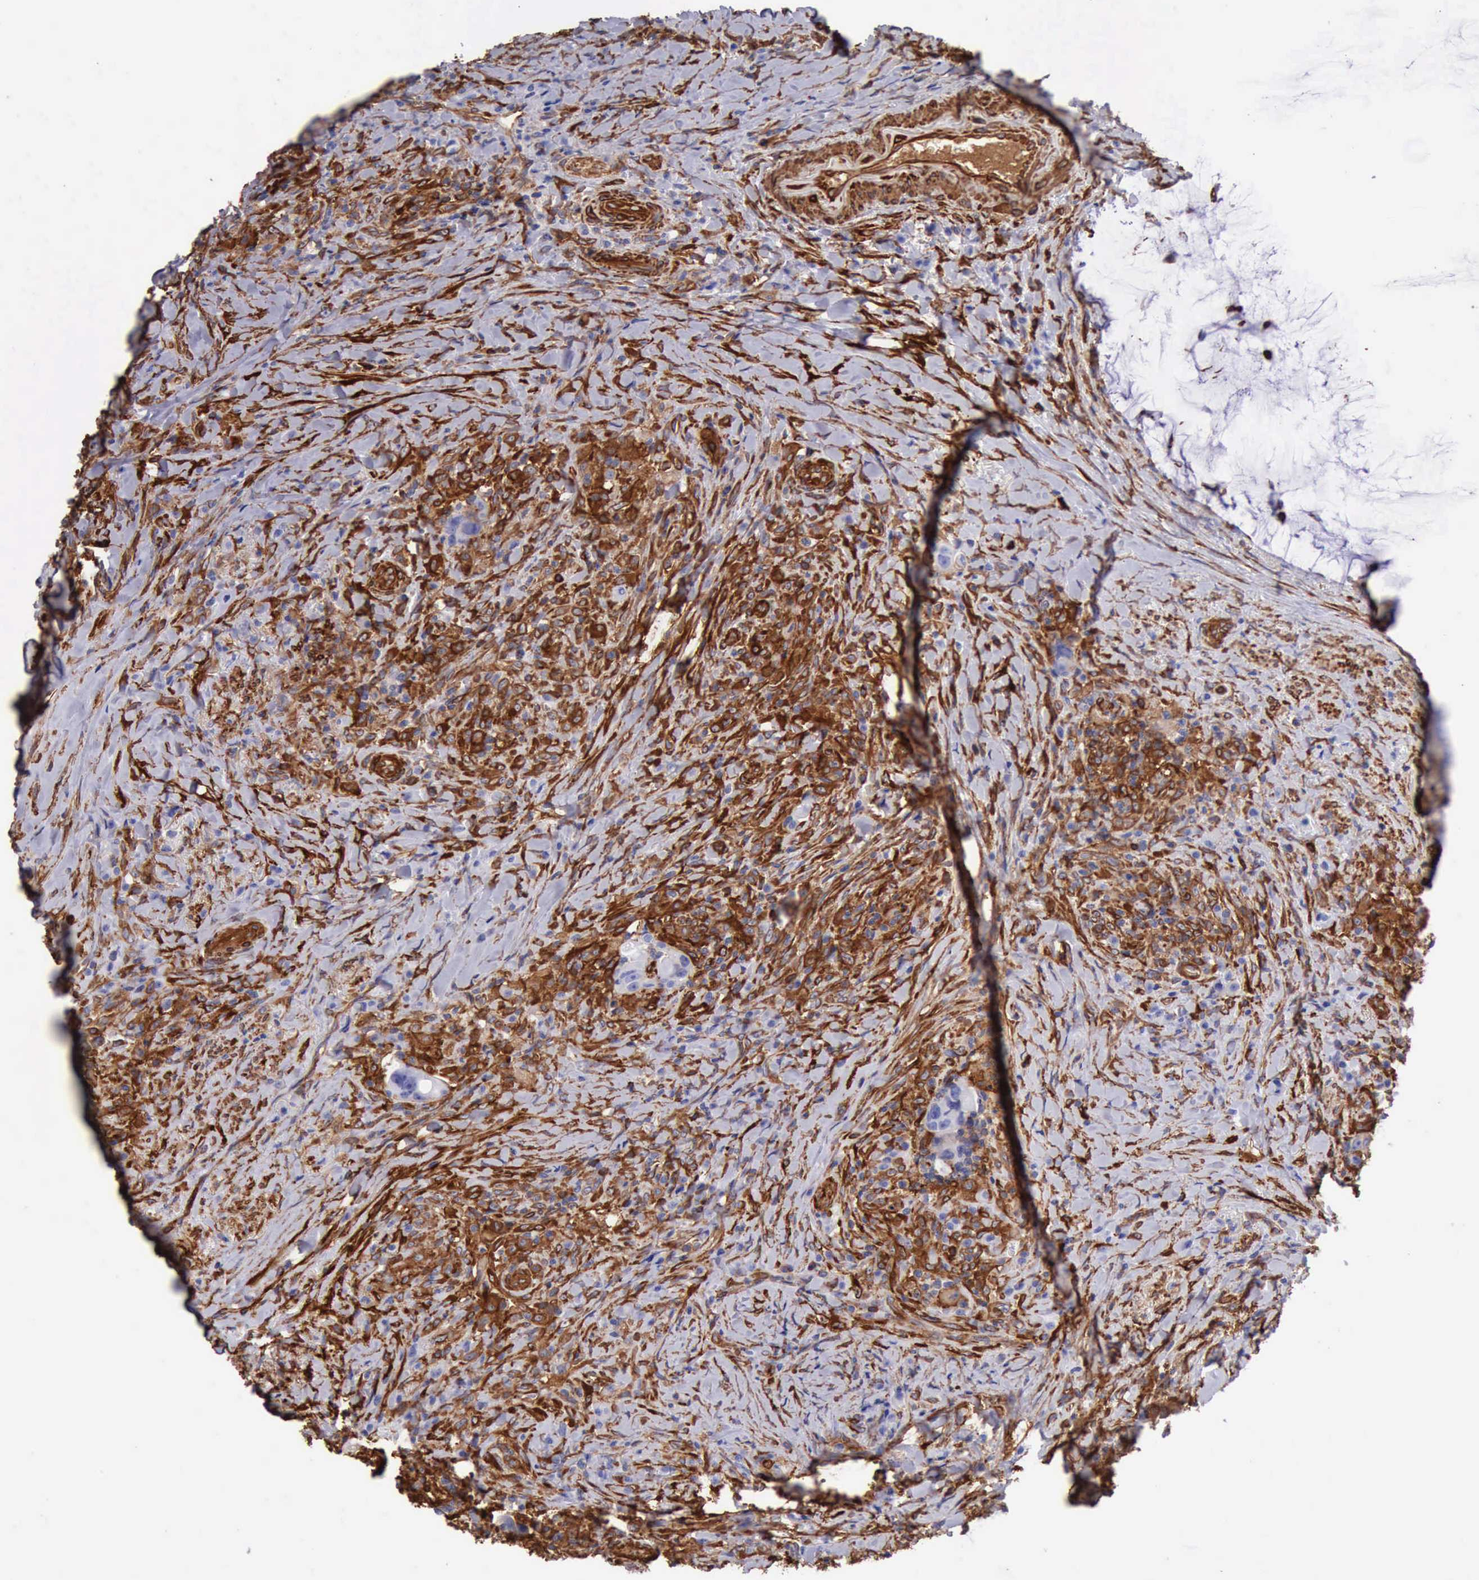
{"staining": {"intensity": "negative", "quantity": "none", "location": "none"}, "tissue": "colorectal cancer", "cell_type": "Tumor cells", "image_type": "cancer", "snomed": [{"axis": "morphology", "description": "Adenocarcinoma, NOS"}, {"axis": "topography", "description": "Rectum"}], "caption": "The photomicrograph exhibits no staining of tumor cells in colorectal adenocarcinoma.", "gene": "FLNA", "patient": {"sex": "female", "age": 71}}